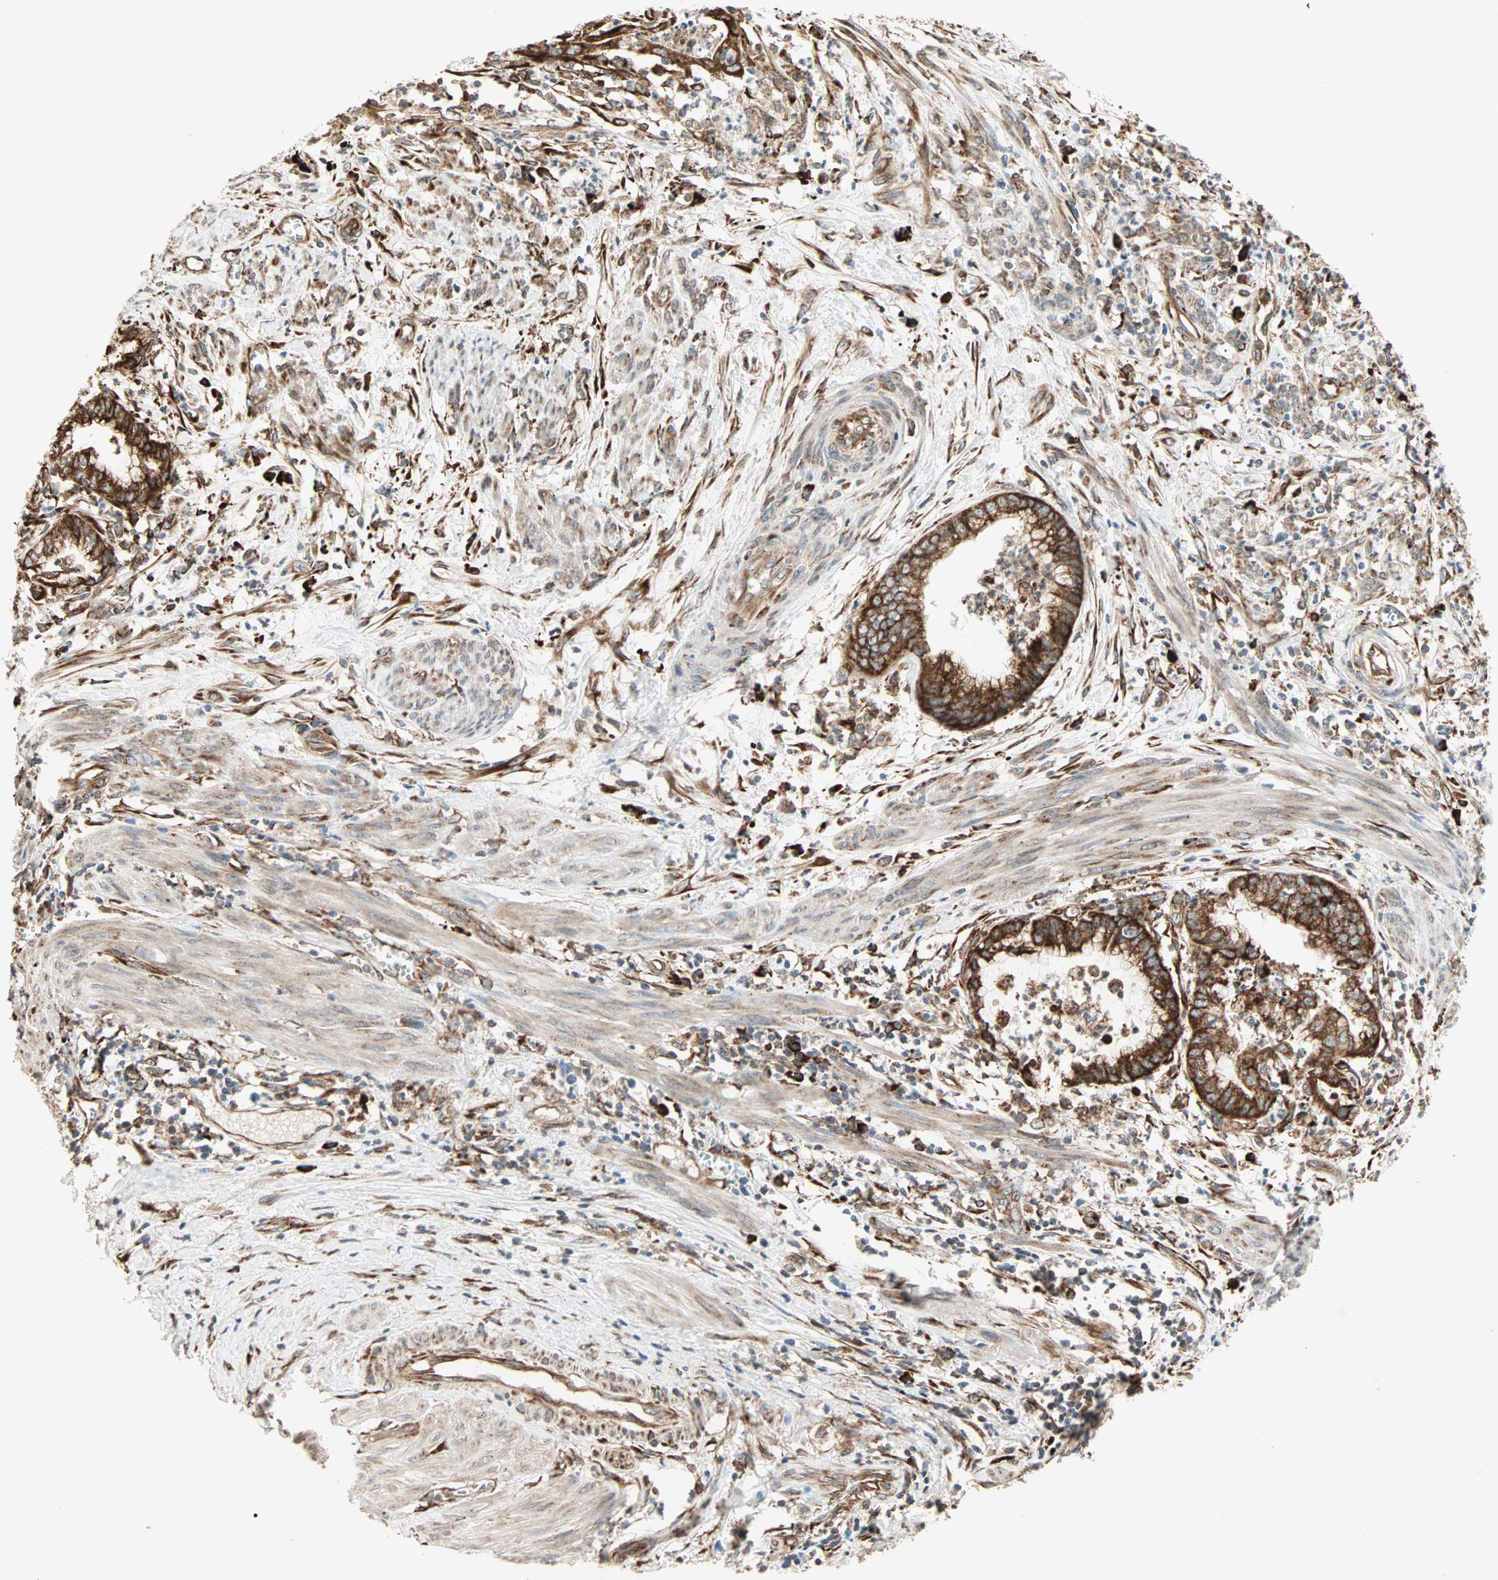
{"staining": {"intensity": "strong", "quantity": ">75%", "location": "cytoplasmic/membranous"}, "tissue": "endometrial cancer", "cell_type": "Tumor cells", "image_type": "cancer", "snomed": [{"axis": "morphology", "description": "Necrosis, NOS"}, {"axis": "morphology", "description": "Adenocarcinoma, NOS"}, {"axis": "topography", "description": "Endometrium"}], "caption": "Immunohistochemistry staining of endometrial adenocarcinoma, which exhibits high levels of strong cytoplasmic/membranous staining in about >75% of tumor cells indicating strong cytoplasmic/membranous protein positivity. The staining was performed using DAB (3,3'-diaminobenzidine) (brown) for protein detection and nuclei were counterstained in hematoxylin (blue).", "gene": "P4HA1", "patient": {"sex": "female", "age": 79}}